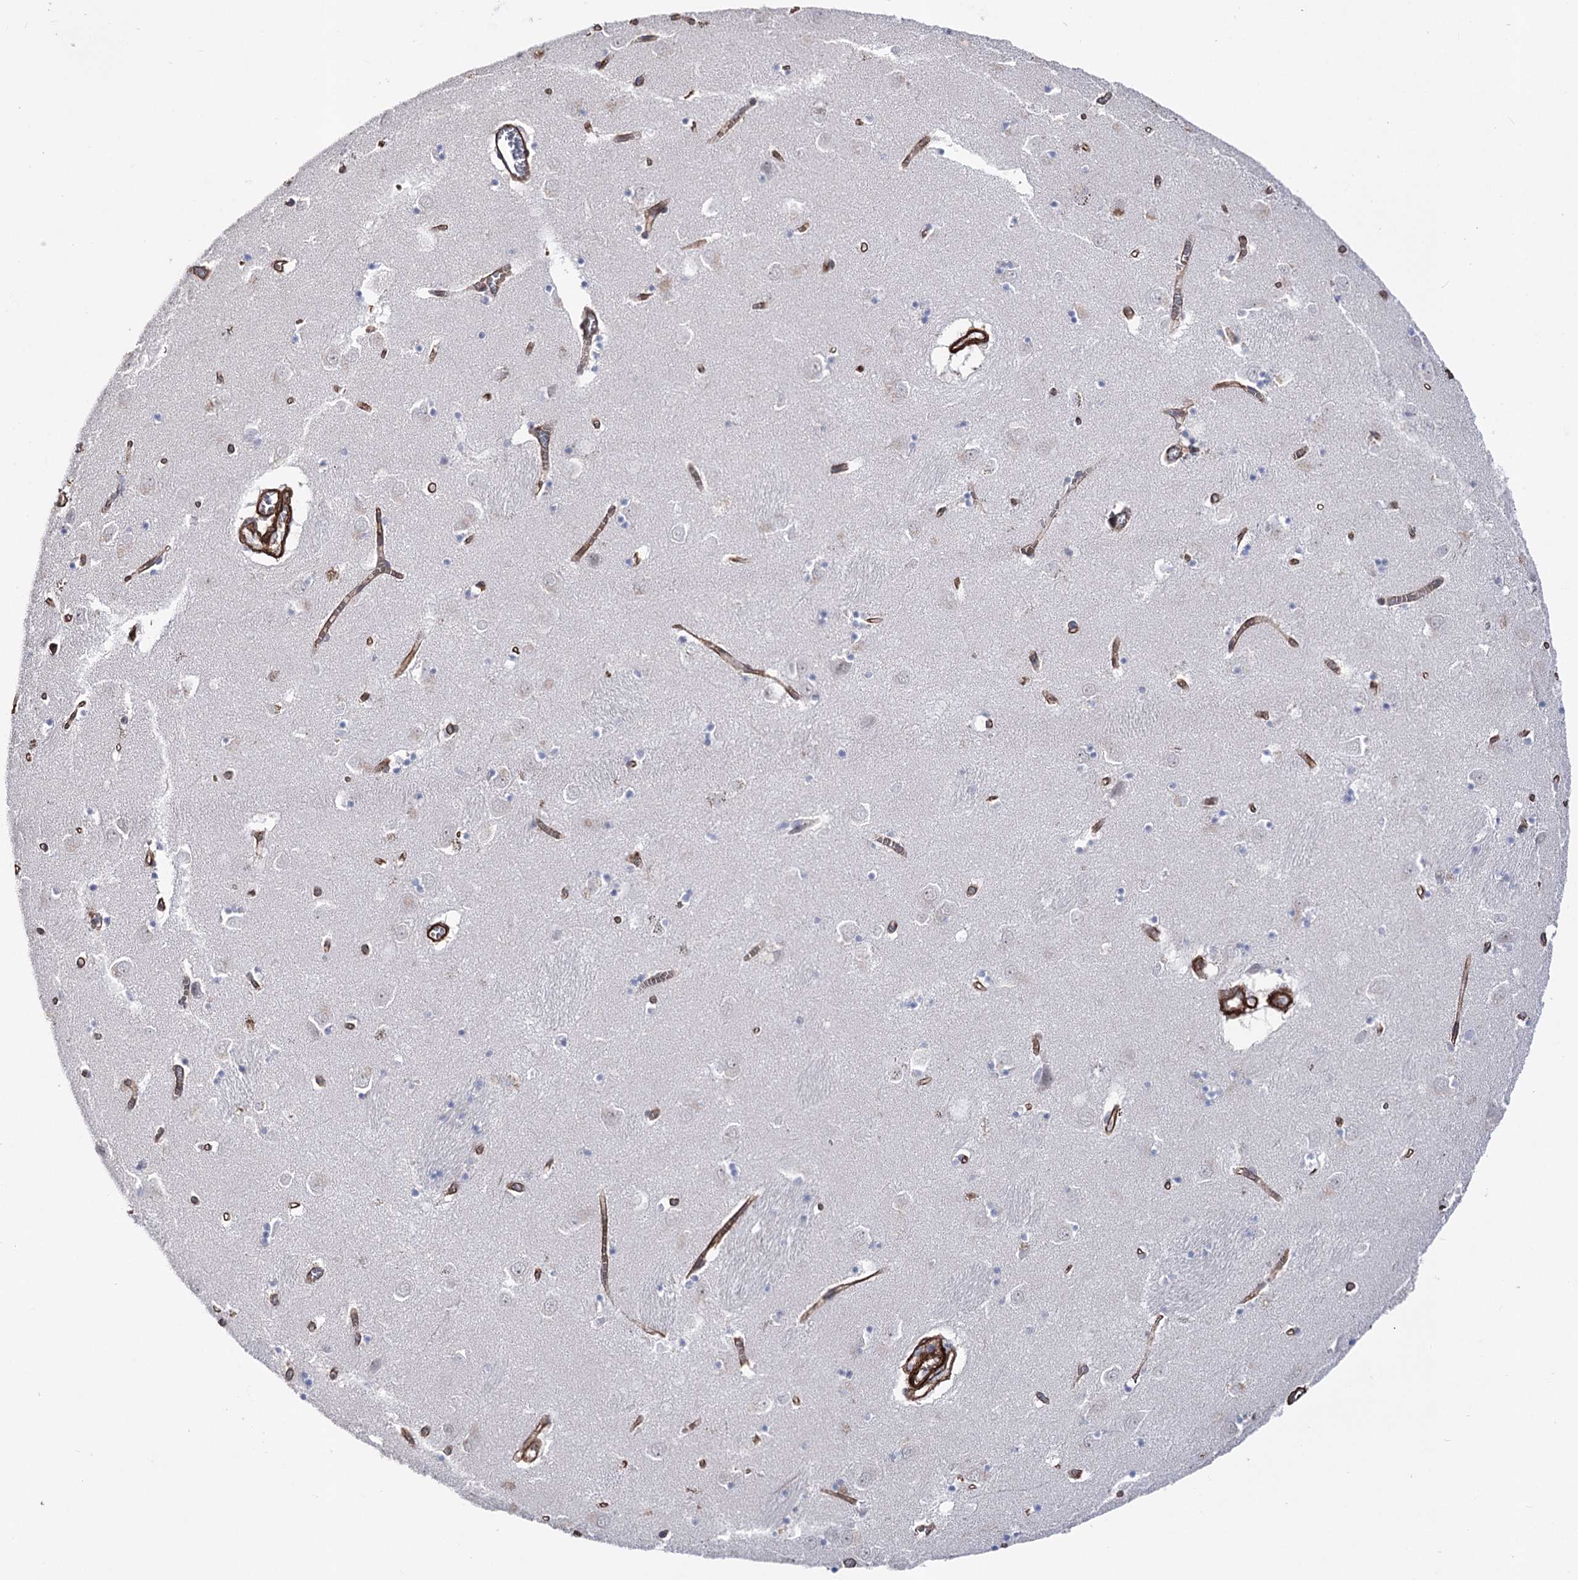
{"staining": {"intensity": "negative", "quantity": "none", "location": "none"}, "tissue": "caudate", "cell_type": "Glial cells", "image_type": "normal", "snomed": [{"axis": "morphology", "description": "Normal tissue, NOS"}, {"axis": "topography", "description": "Lateral ventricle wall"}], "caption": "A photomicrograph of human caudate is negative for staining in glial cells. Brightfield microscopy of immunohistochemistry stained with DAB (3,3'-diaminobenzidine) (brown) and hematoxylin (blue), captured at high magnification.", "gene": "ARHGAP20", "patient": {"sex": "male", "age": 70}}